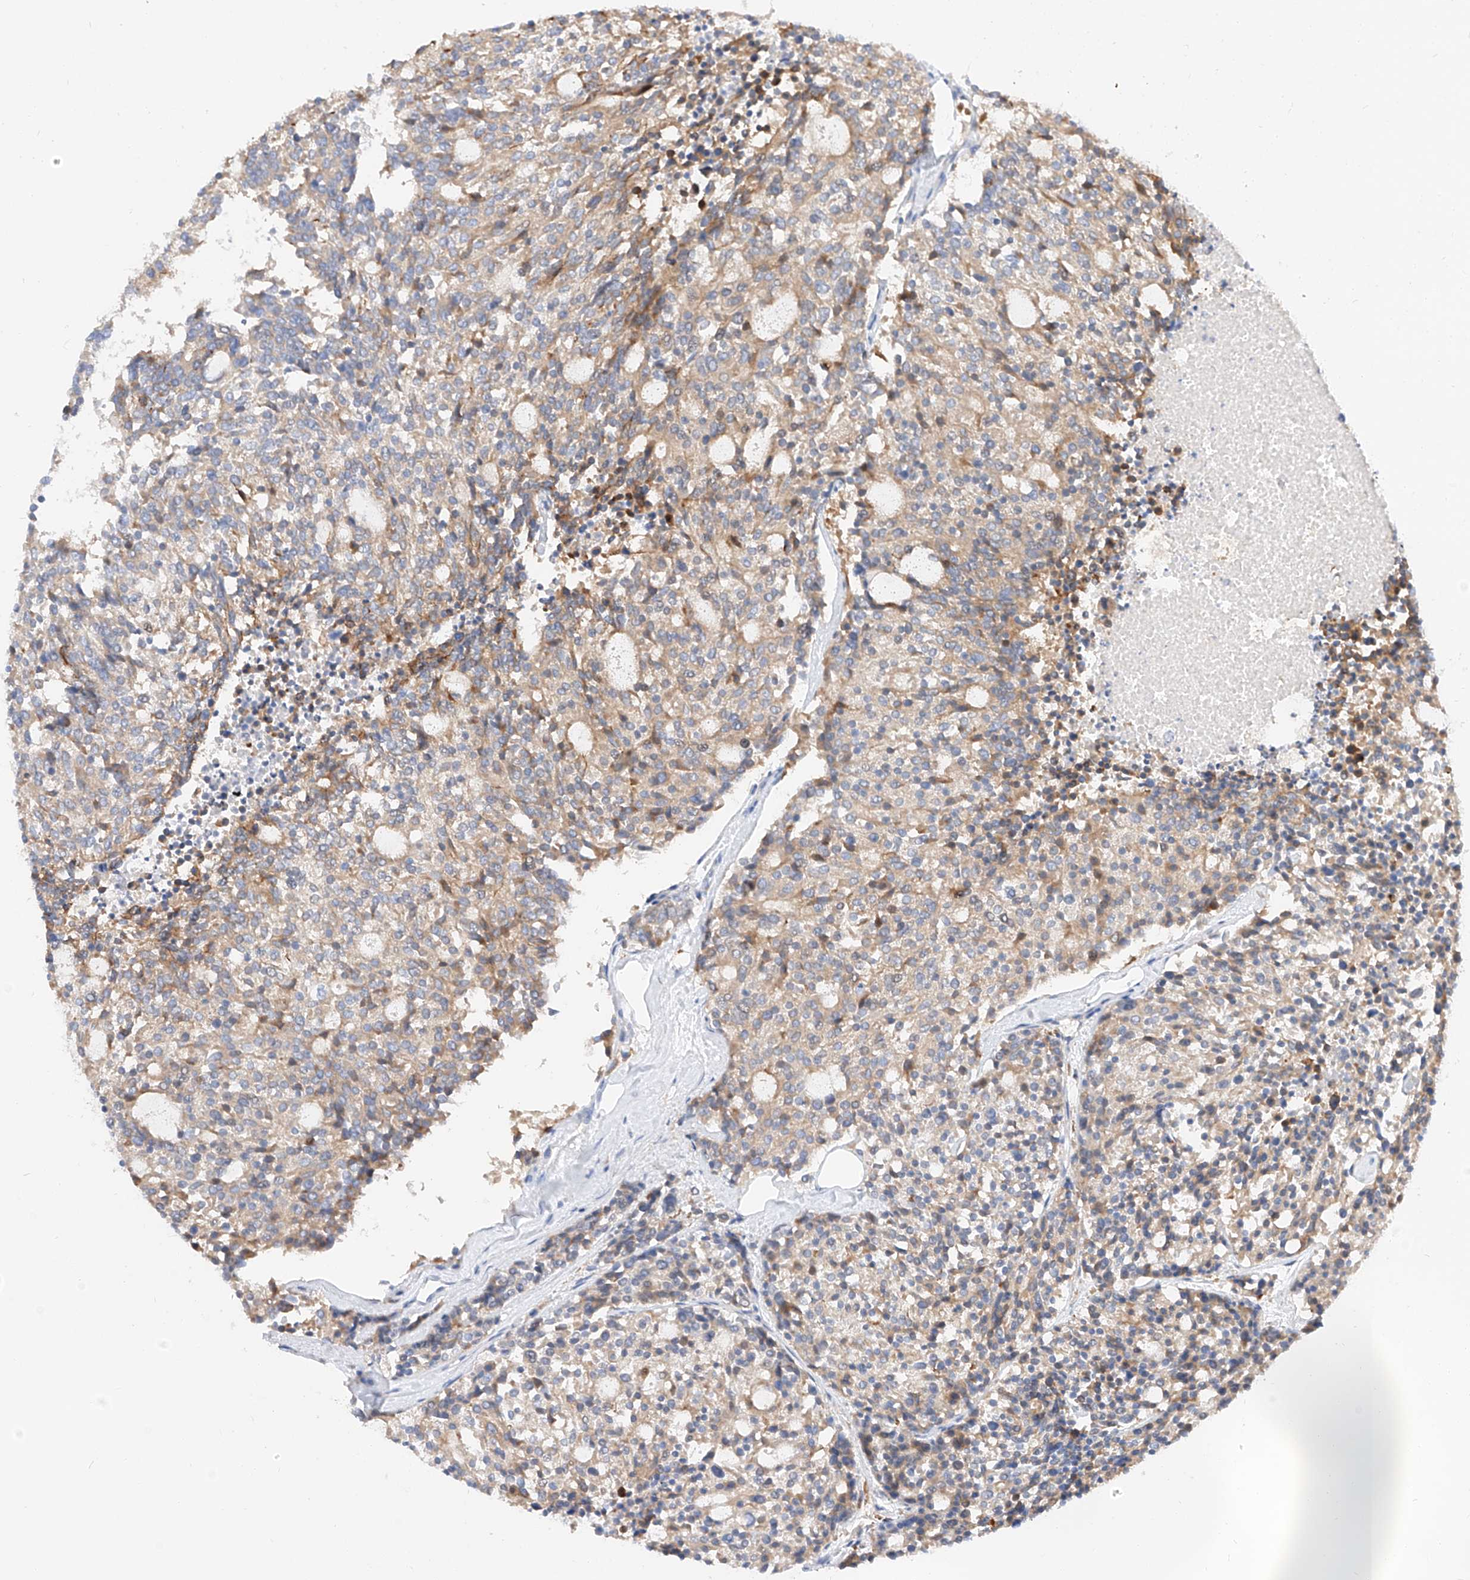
{"staining": {"intensity": "weak", "quantity": ">75%", "location": "cytoplasmic/membranous"}, "tissue": "carcinoid", "cell_type": "Tumor cells", "image_type": "cancer", "snomed": [{"axis": "morphology", "description": "Carcinoid, malignant, NOS"}, {"axis": "topography", "description": "Pancreas"}], "caption": "Carcinoid (malignant) stained for a protein shows weak cytoplasmic/membranous positivity in tumor cells.", "gene": "MAP7", "patient": {"sex": "female", "age": 54}}